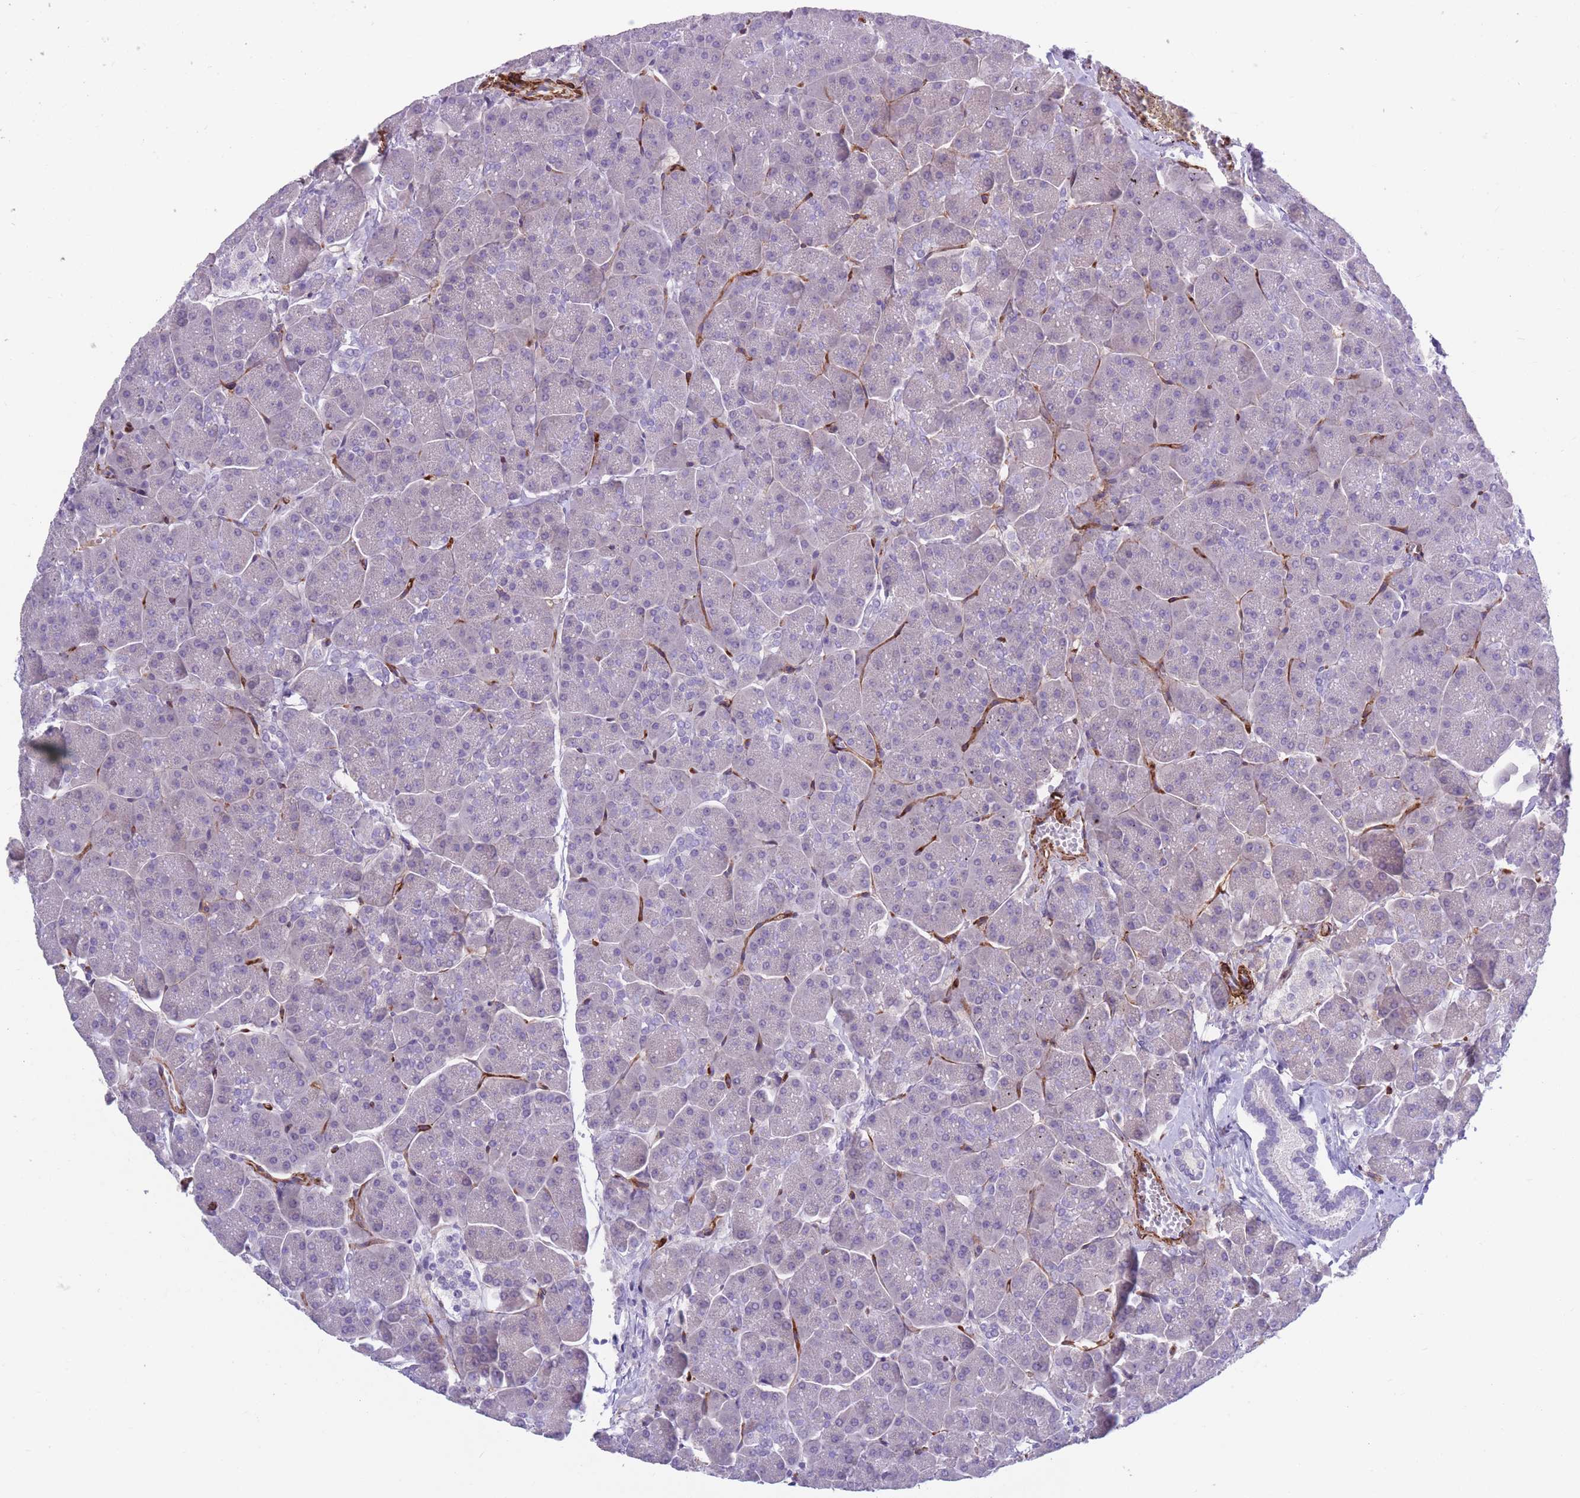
{"staining": {"intensity": "negative", "quantity": "none", "location": "none"}, "tissue": "pancreas", "cell_type": "Exocrine glandular cells", "image_type": "normal", "snomed": [{"axis": "morphology", "description": "Normal tissue, NOS"}, {"axis": "topography", "description": "Pancreas"}, {"axis": "topography", "description": "Peripheral nerve tissue"}], "caption": "A micrograph of pancreas stained for a protein reveals no brown staining in exocrine glandular cells.", "gene": "DPYD", "patient": {"sex": "male", "age": 54}}